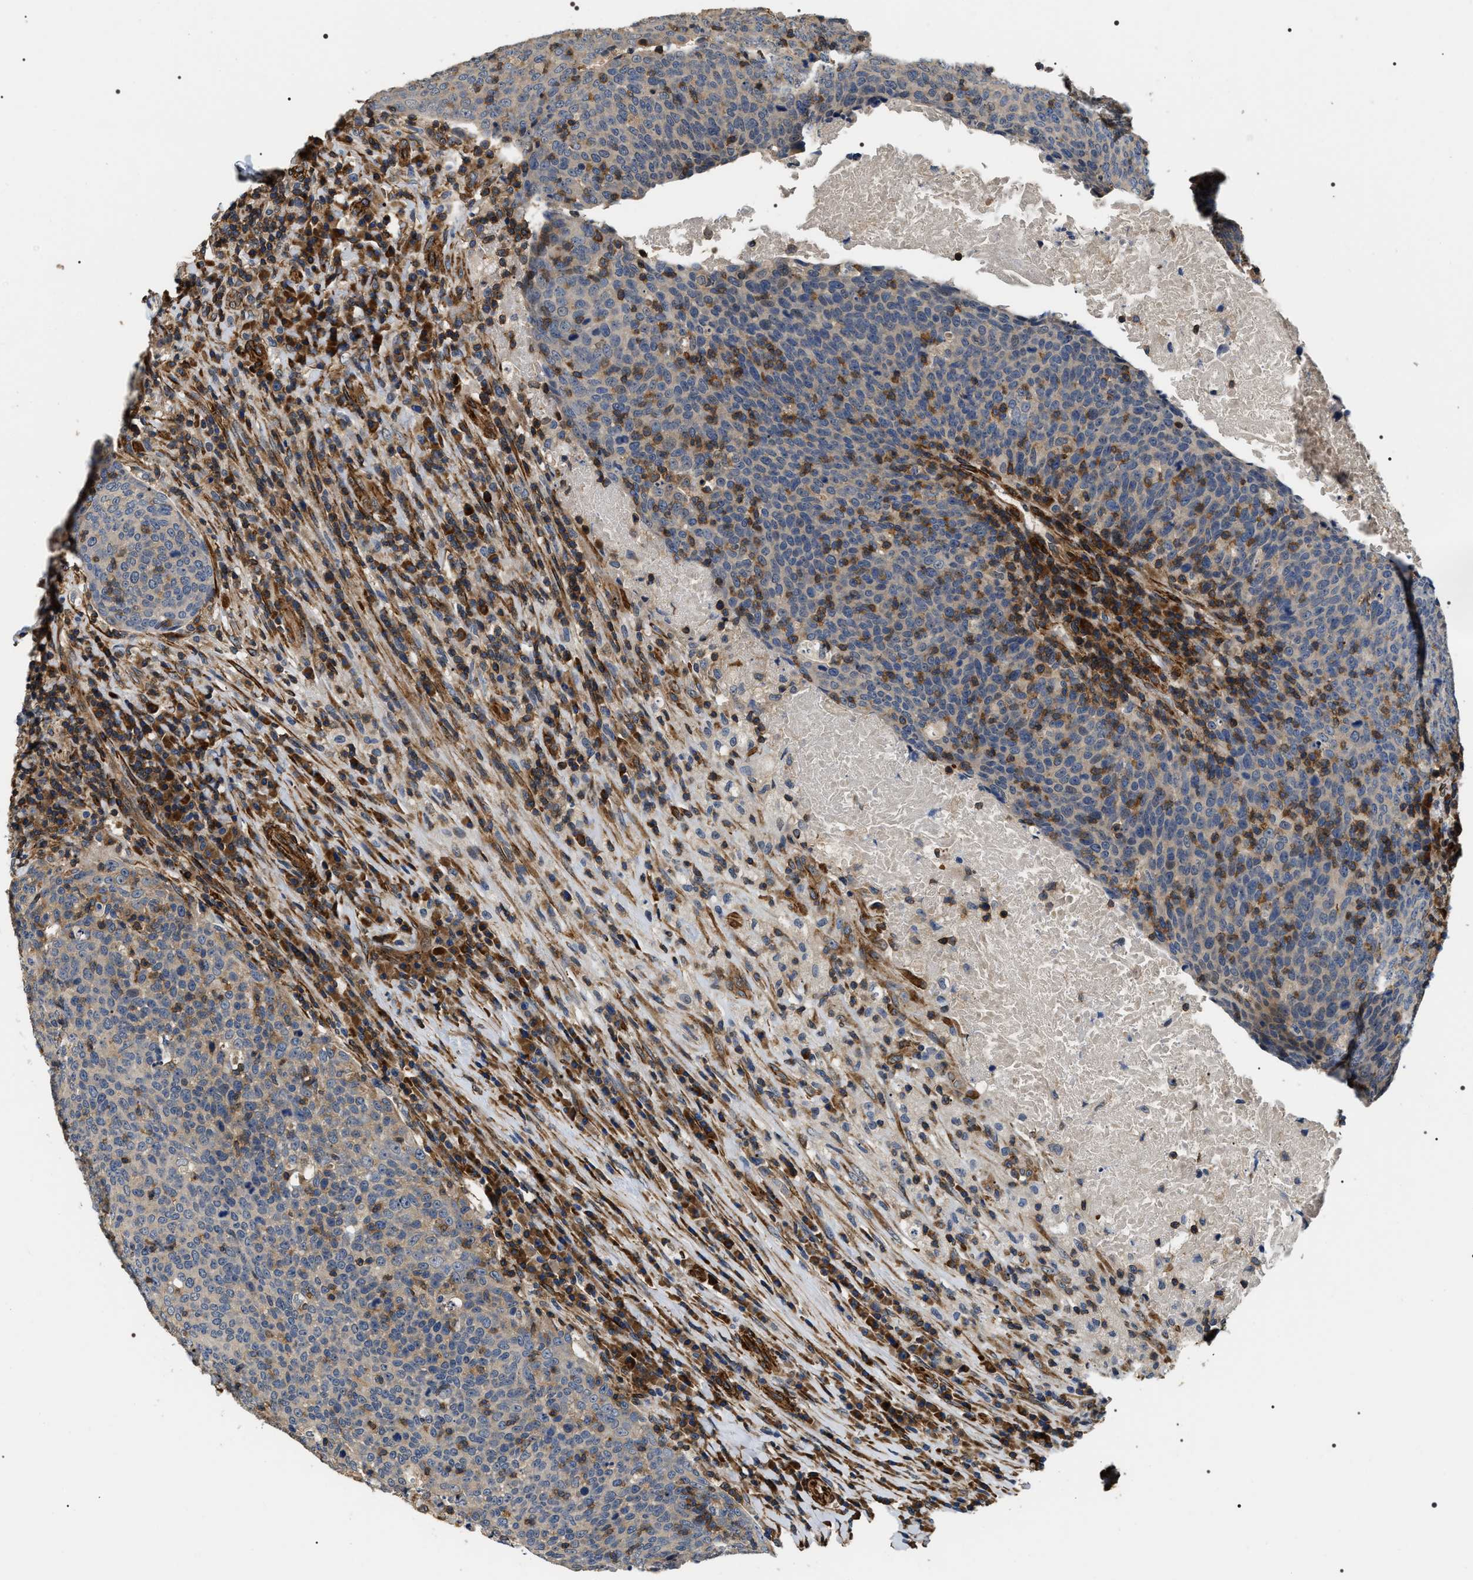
{"staining": {"intensity": "weak", "quantity": "<25%", "location": "cytoplasmic/membranous"}, "tissue": "head and neck cancer", "cell_type": "Tumor cells", "image_type": "cancer", "snomed": [{"axis": "morphology", "description": "Squamous cell carcinoma, NOS"}, {"axis": "morphology", "description": "Squamous cell carcinoma, metastatic, NOS"}, {"axis": "topography", "description": "Lymph node"}, {"axis": "topography", "description": "Head-Neck"}], "caption": "This photomicrograph is of head and neck metastatic squamous cell carcinoma stained with immunohistochemistry (IHC) to label a protein in brown with the nuclei are counter-stained blue. There is no expression in tumor cells. (Stains: DAB IHC with hematoxylin counter stain, Microscopy: brightfield microscopy at high magnification).", "gene": "ZC3HAV1L", "patient": {"sex": "male", "age": 62}}